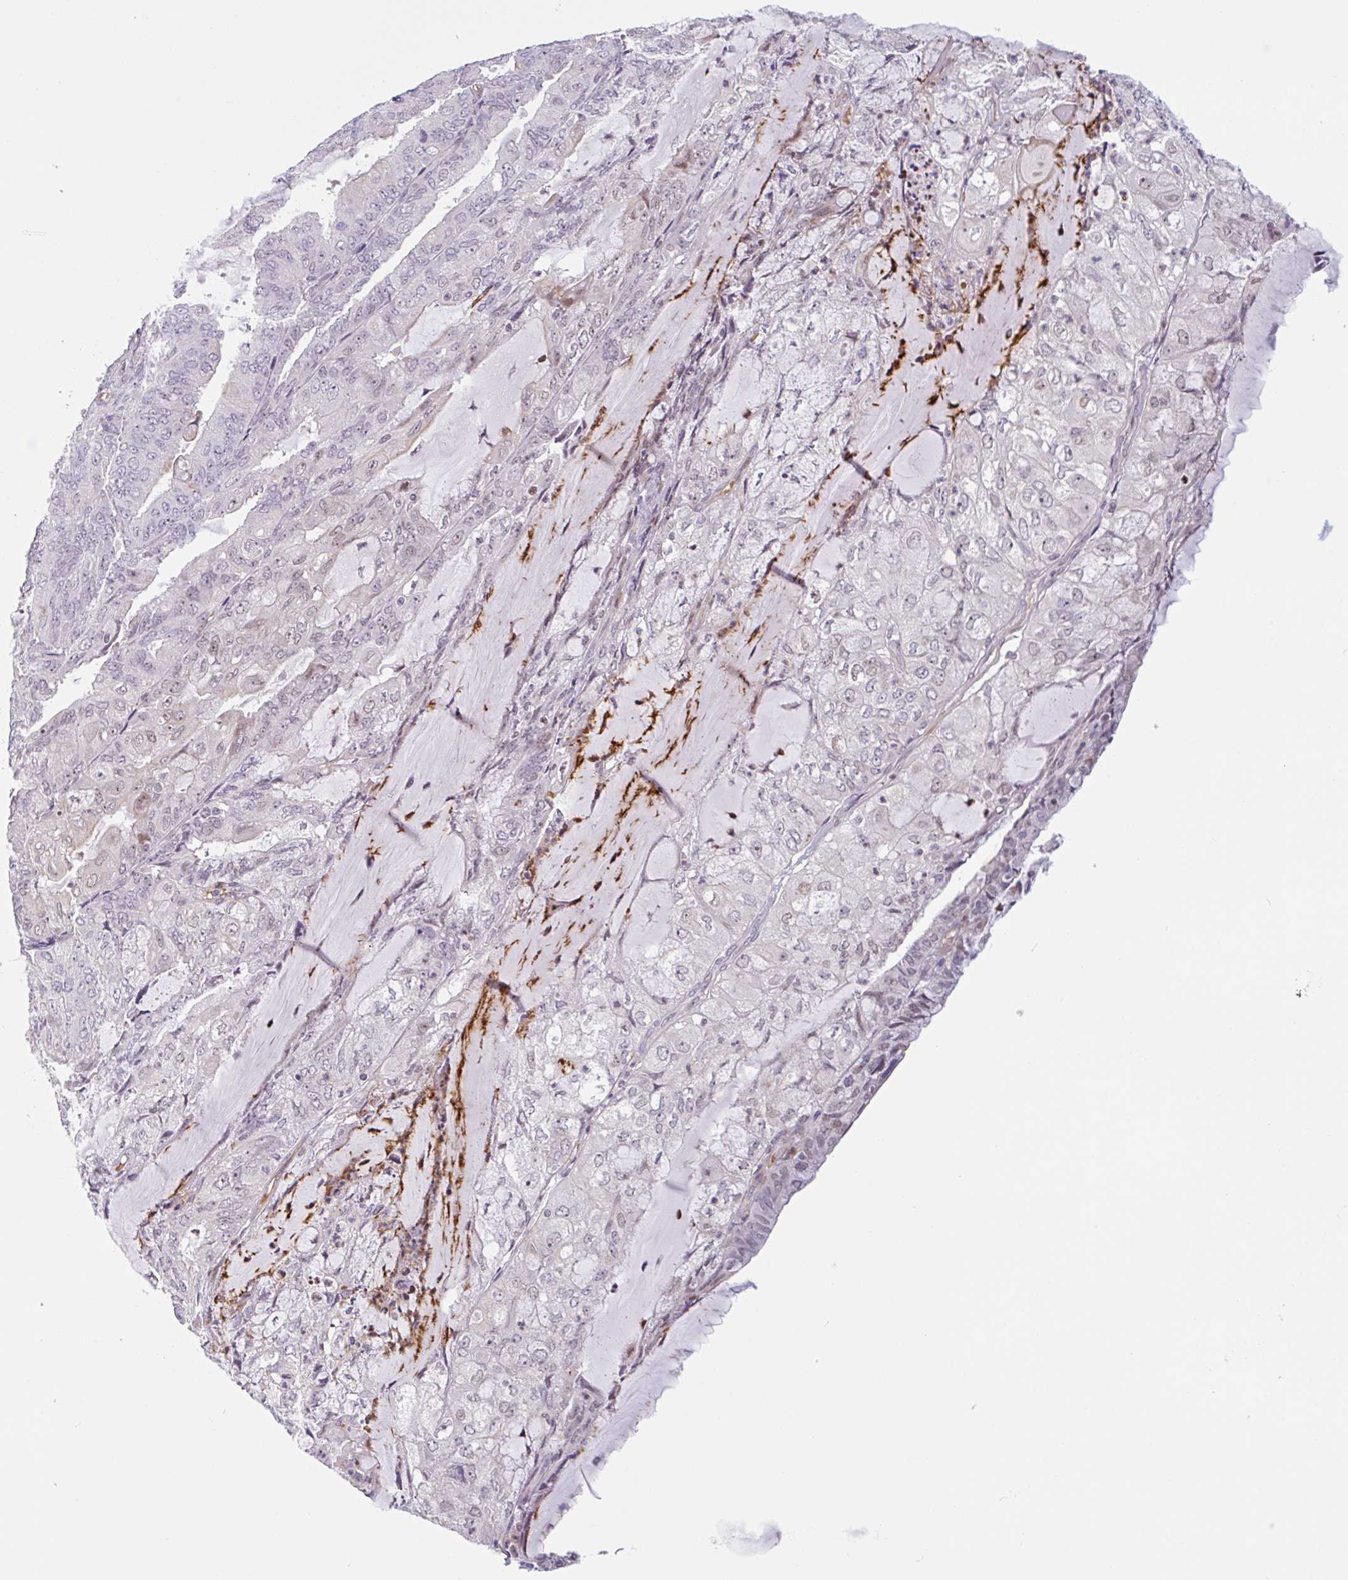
{"staining": {"intensity": "weak", "quantity": "<25%", "location": "nuclear"}, "tissue": "endometrial cancer", "cell_type": "Tumor cells", "image_type": "cancer", "snomed": [{"axis": "morphology", "description": "Adenocarcinoma, NOS"}, {"axis": "topography", "description": "Endometrium"}], "caption": "The immunohistochemistry micrograph has no significant staining in tumor cells of adenocarcinoma (endometrial) tissue.", "gene": "TMEM119", "patient": {"sex": "female", "age": 81}}